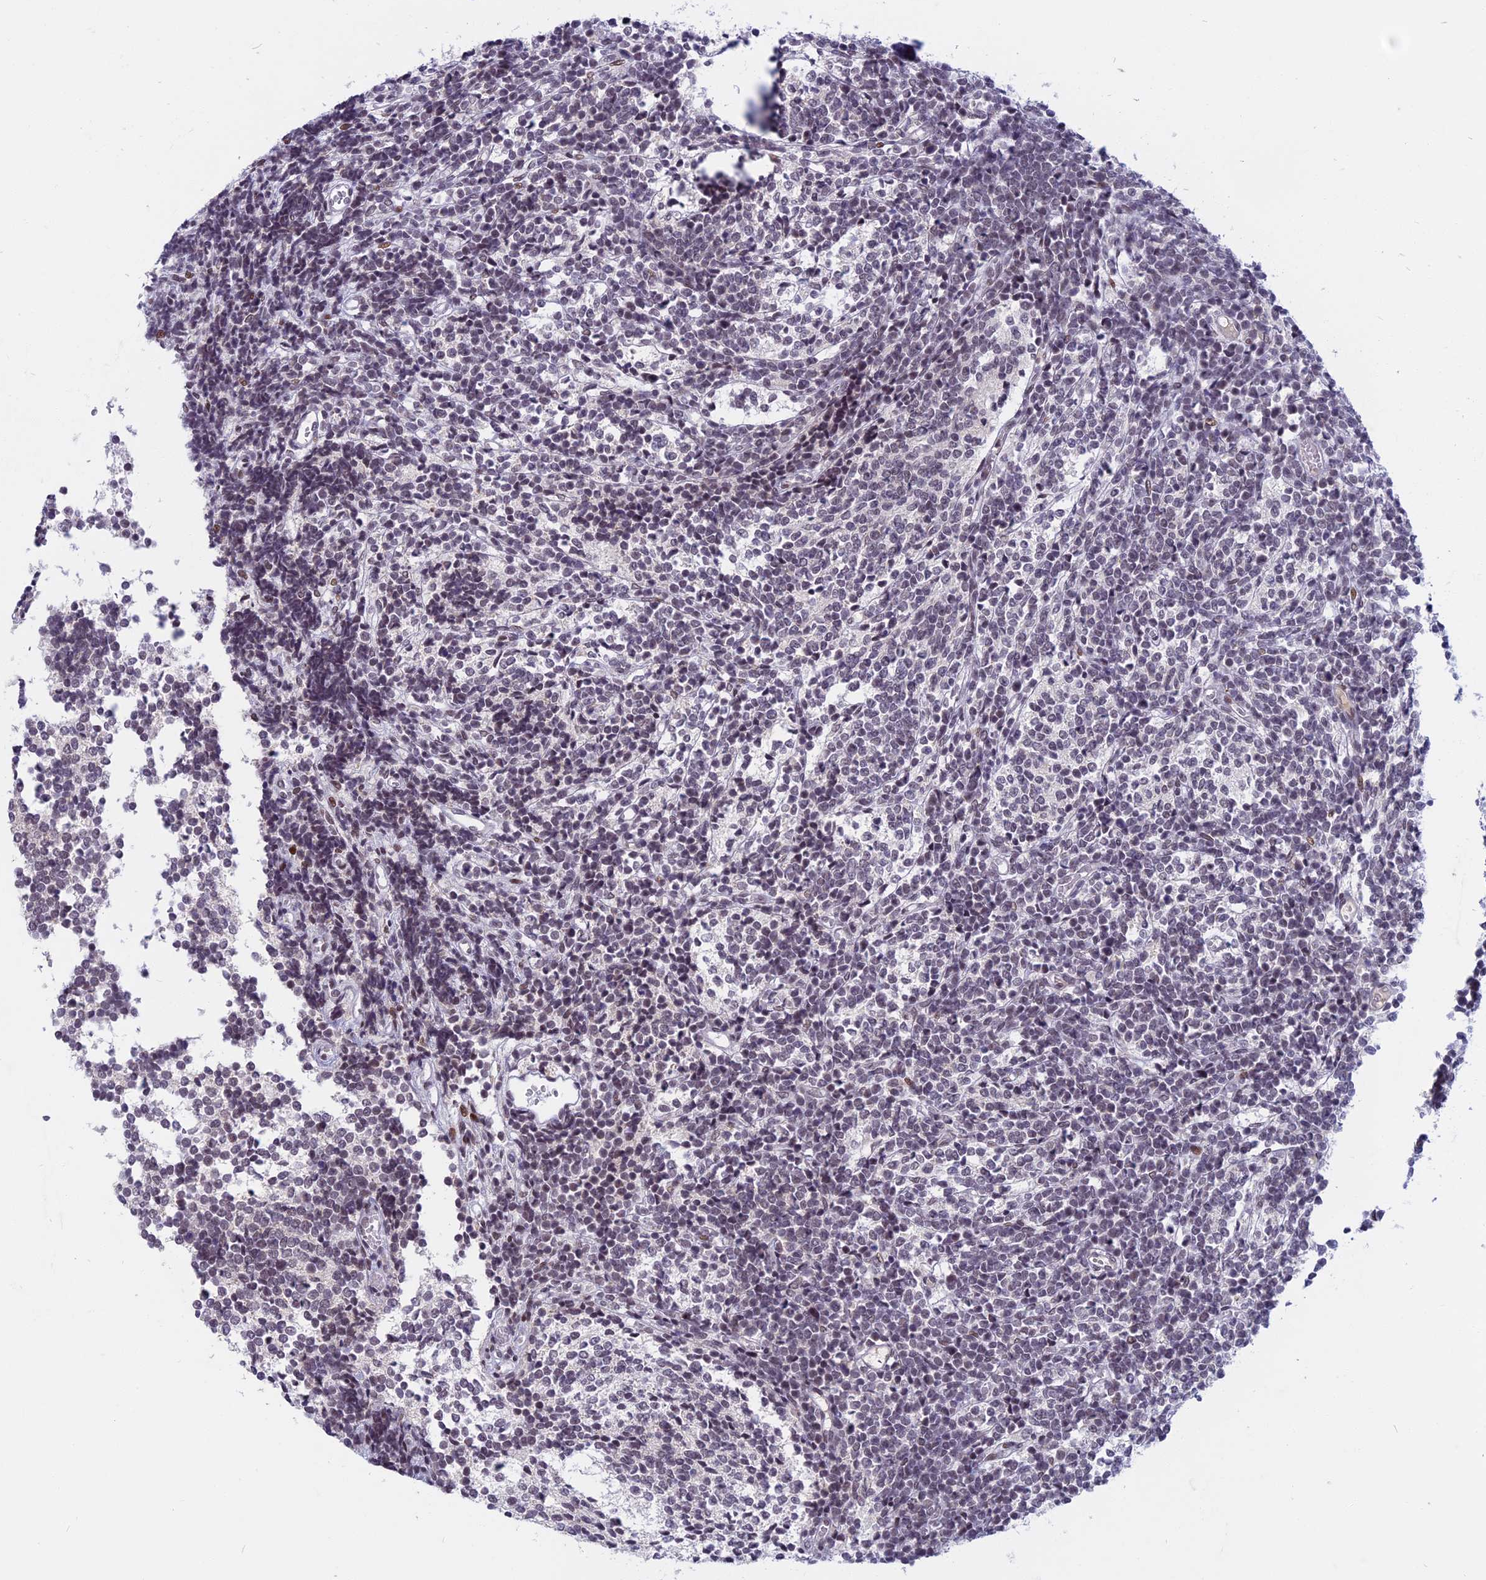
{"staining": {"intensity": "moderate", "quantity": "<25%", "location": "nuclear"}, "tissue": "glioma", "cell_type": "Tumor cells", "image_type": "cancer", "snomed": [{"axis": "morphology", "description": "Glioma, malignant, Low grade"}, {"axis": "topography", "description": "Brain"}], "caption": "Malignant glioma (low-grade) was stained to show a protein in brown. There is low levels of moderate nuclear expression in approximately <25% of tumor cells.", "gene": "CDC7", "patient": {"sex": "female", "age": 1}}